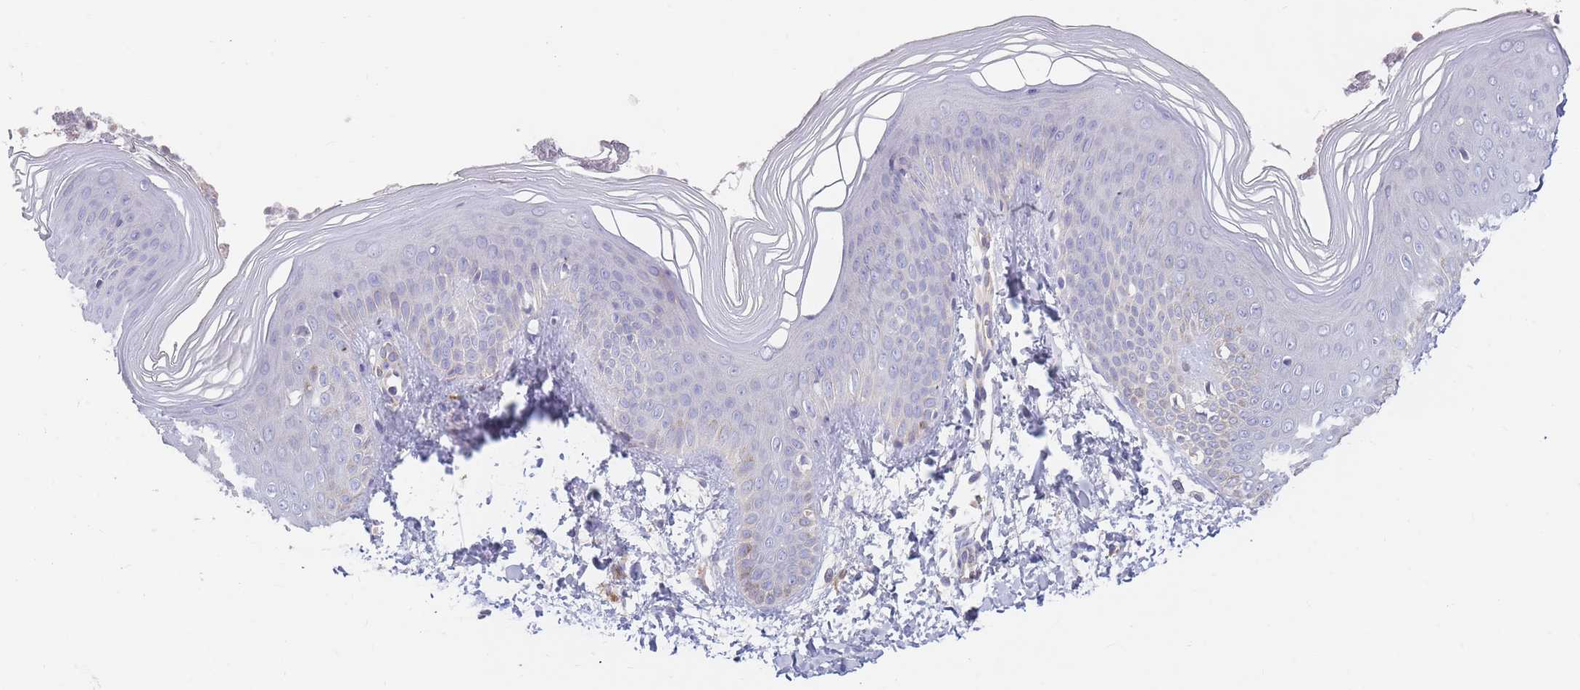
{"staining": {"intensity": "negative", "quantity": "none", "location": "none"}, "tissue": "skin", "cell_type": "Epidermal cells", "image_type": "normal", "snomed": [{"axis": "morphology", "description": "Normal tissue, NOS"}, {"axis": "topography", "description": "Anal"}], "caption": "This is a photomicrograph of immunohistochemistry staining of unremarkable skin, which shows no staining in epidermal cells.", "gene": "BORCS5", "patient": {"sex": "female", "age": 40}}